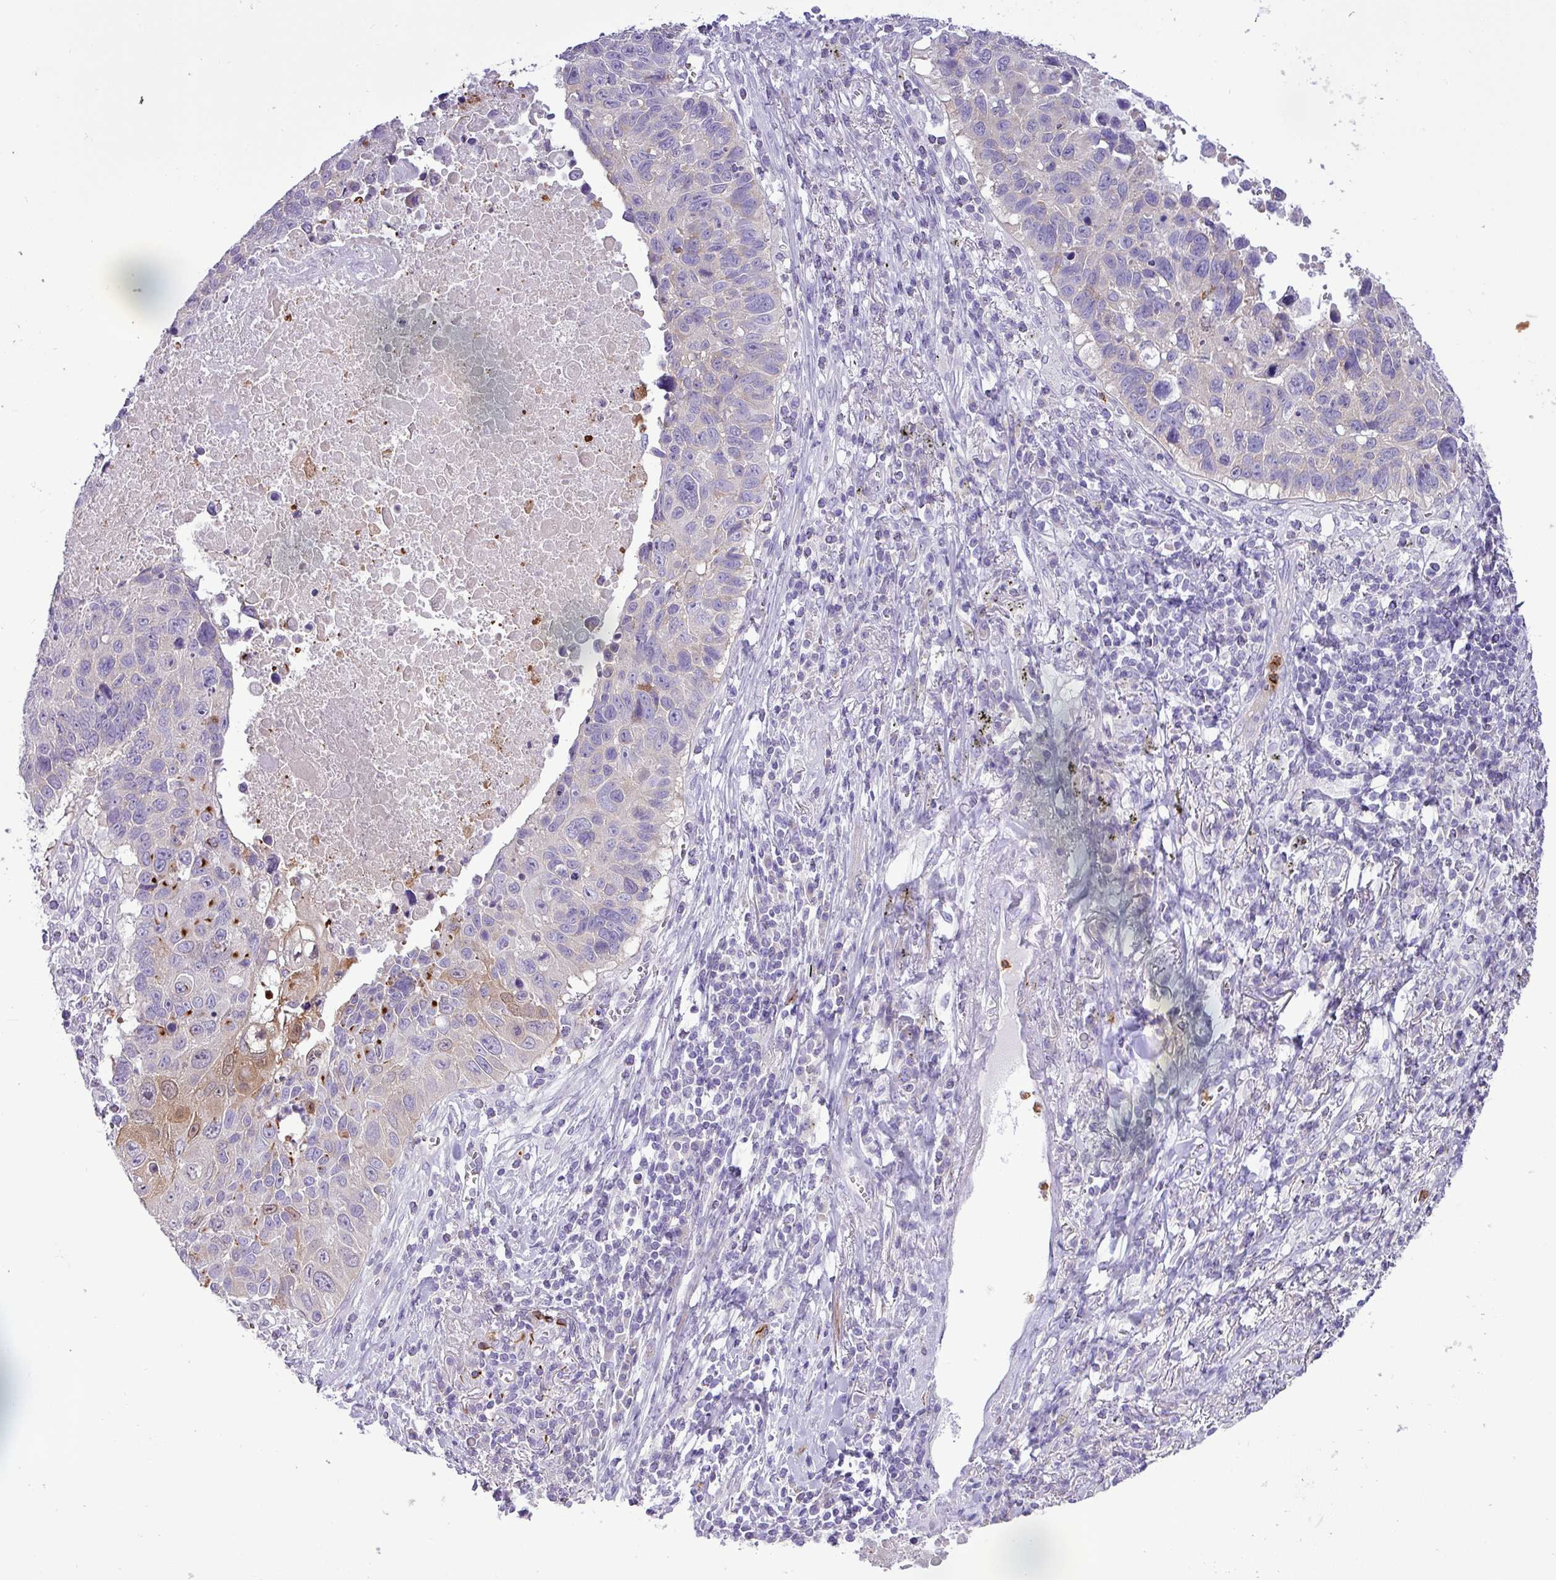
{"staining": {"intensity": "negative", "quantity": "none", "location": "none"}, "tissue": "lung cancer", "cell_type": "Tumor cells", "image_type": "cancer", "snomed": [{"axis": "morphology", "description": "Squamous cell carcinoma, NOS"}, {"axis": "topography", "description": "Lung"}], "caption": "Immunohistochemistry (IHC) photomicrograph of neoplastic tissue: human lung squamous cell carcinoma stained with DAB (3,3'-diaminobenzidine) reveals no significant protein staining in tumor cells. (Stains: DAB (3,3'-diaminobenzidine) IHC with hematoxylin counter stain, Microscopy: brightfield microscopy at high magnification).", "gene": "ZSCAN5A", "patient": {"sex": "male", "age": 66}}